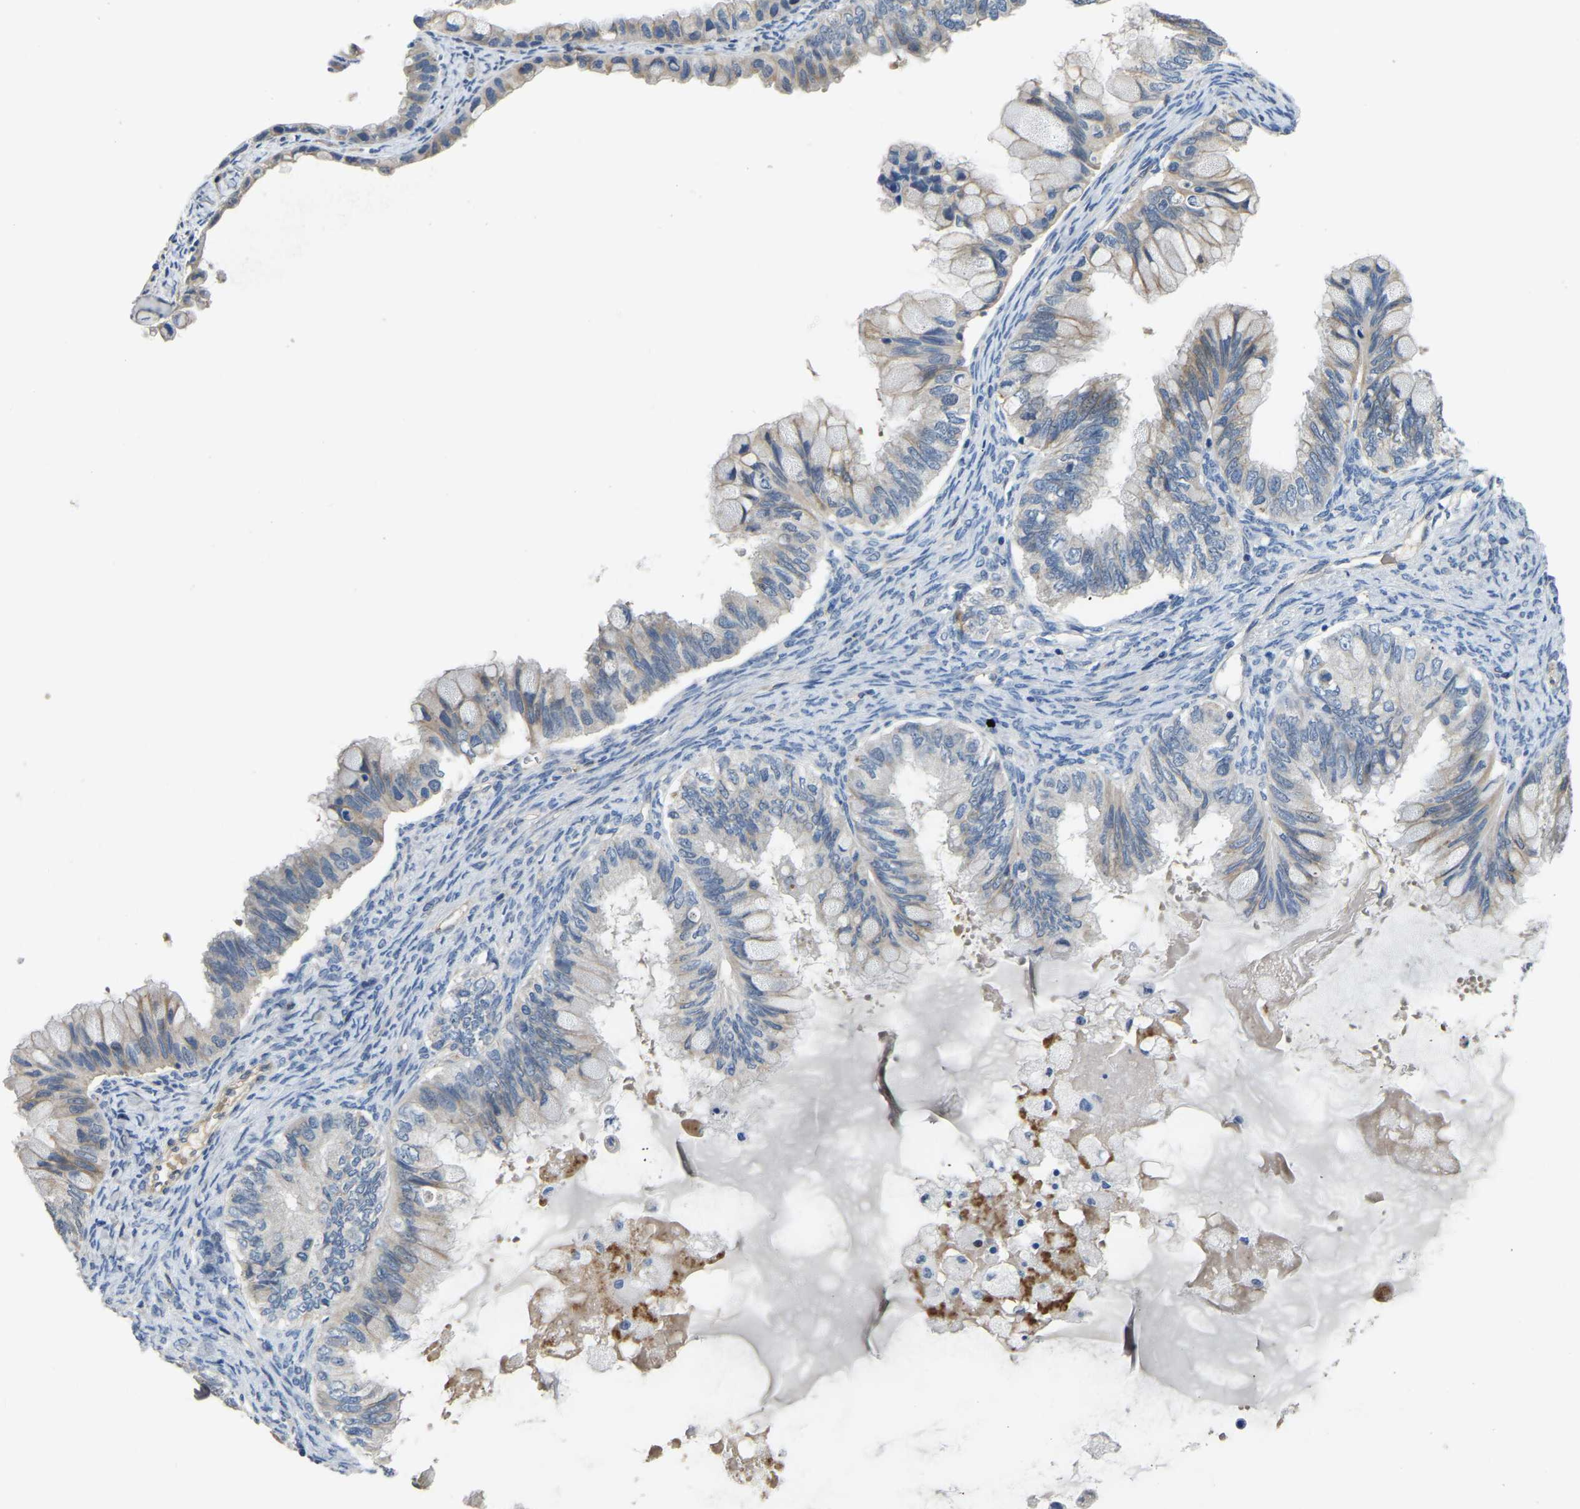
{"staining": {"intensity": "weak", "quantity": "<25%", "location": "cytoplasmic/membranous"}, "tissue": "ovarian cancer", "cell_type": "Tumor cells", "image_type": "cancer", "snomed": [{"axis": "morphology", "description": "Cystadenocarcinoma, mucinous, NOS"}, {"axis": "topography", "description": "Ovary"}], "caption": "DAB (3,3'-diaminobenzidine) immunohistochemical staining of human mucinous cystadenocarcinoma (ovarian) shows no significant staining in tumor cells.", "gene": "HIGD2B", "patient": {"sex": "female", "age": 80}}